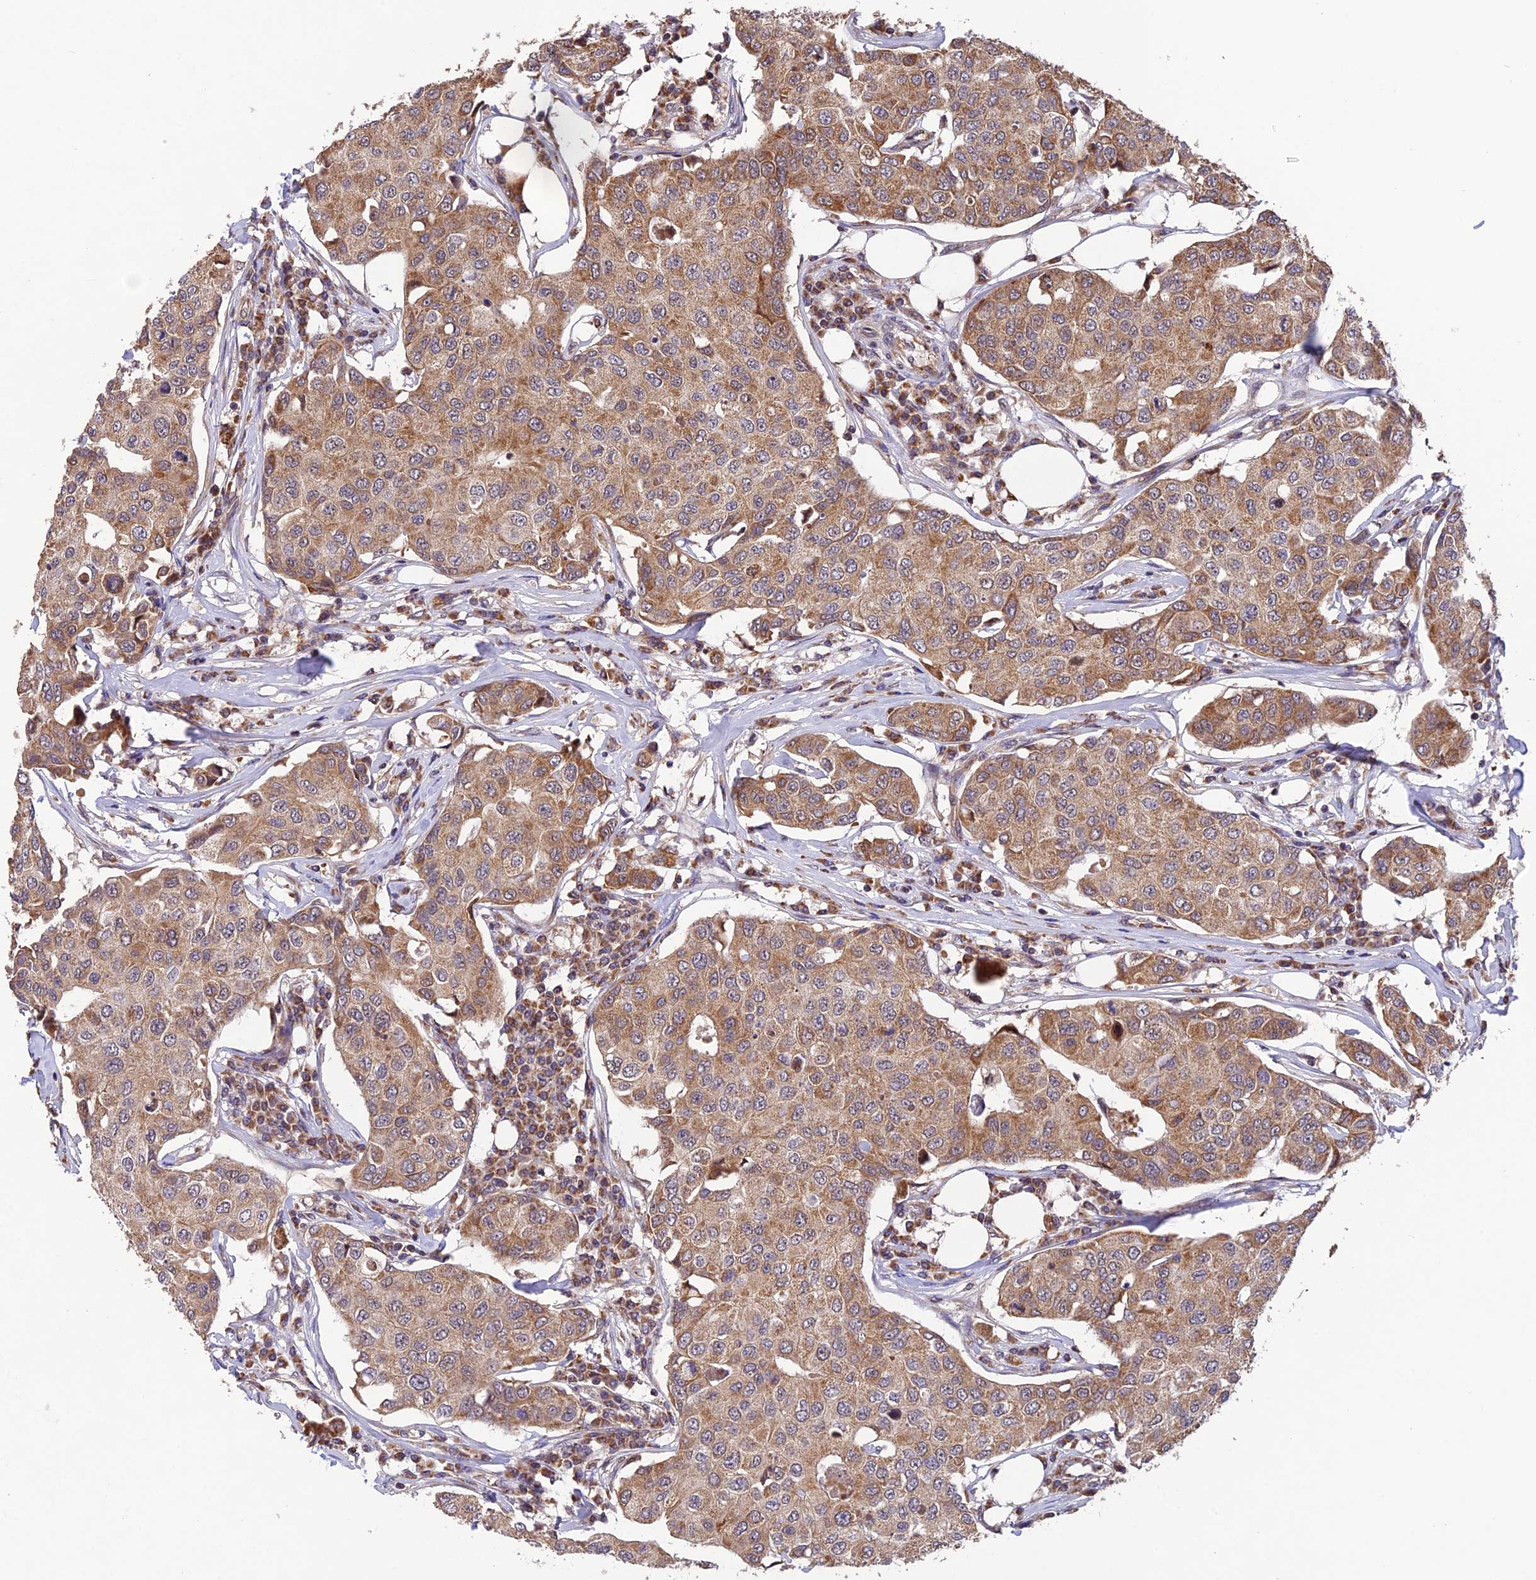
{"staining": {"intensity": "moderate", "quantity": ">75%", "location": "cytoplasmic/membranous"}, "tissue": "breast cancer", "cell_type": "Tumor cells", "image_type": "cancer", "snomed": [{"axis": "morphology", "description": "Duct carcinoma"}, {"axis": "topography", "description": "Breast"}], "caption": "Moderate cytoplasmic/membranous expression is identified in about >75% of tumor cells in breast invasive ductal carcinoma.", "gene": "MNS1", "patient": {"sex": "female", "age": 80}}